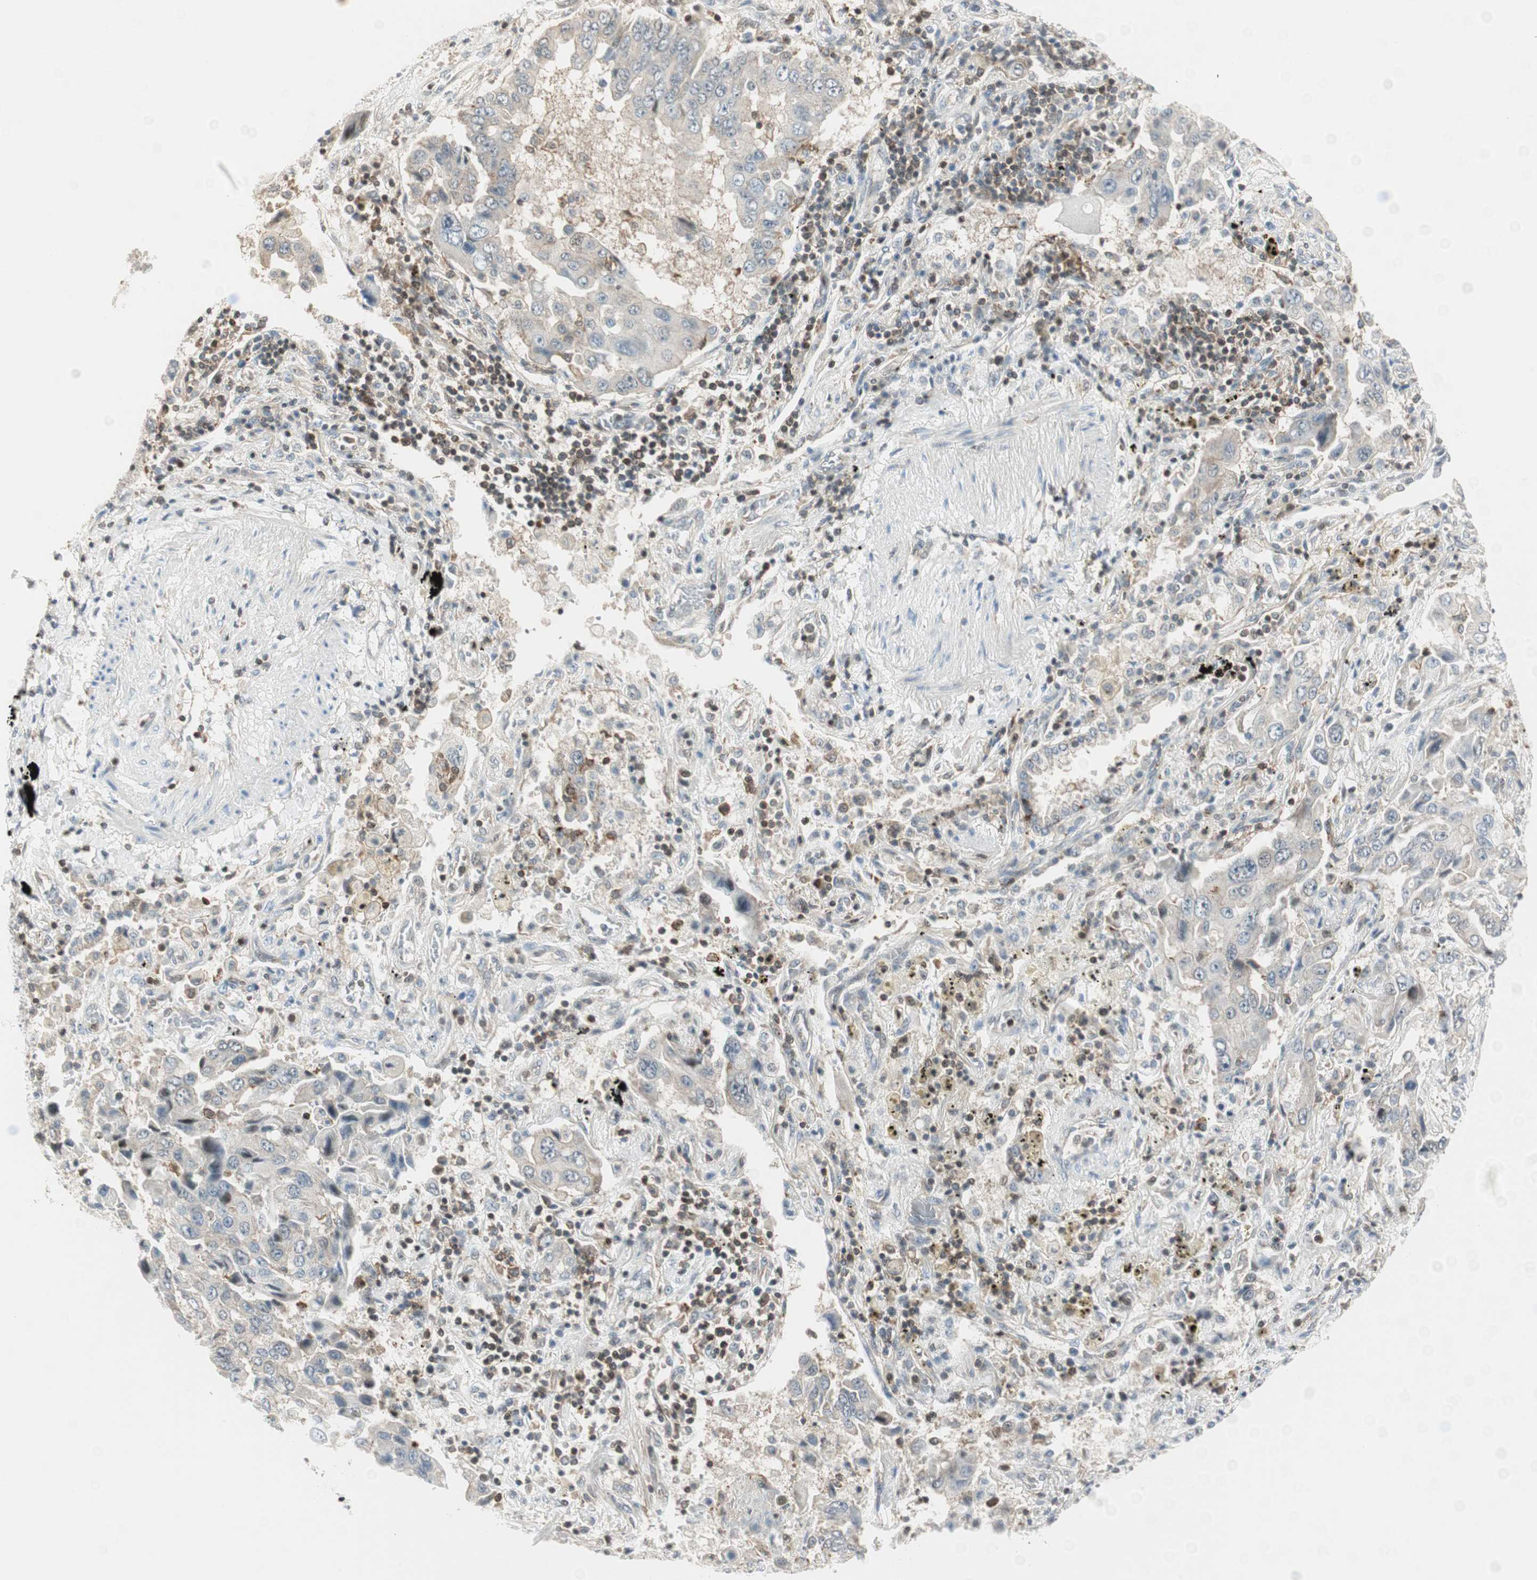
{"staining": {"intensity": "weak", "quantity": ">75%", "location": "cytoplasmic/membranous"}, "tissue": "lung cancer", "cell_type": "Tumor cells", "image_type": "cancer", "snomed": [{"axis": "morphology", "description": "Adenocarcinoma, NOS"}, {"axis": "topography", "description": "Lung"}], "caption": "A low amount of weak cytoplasmic/membranous staining is present in about >75% of tumor cells in lung adenocarcinoma tissue. Nuclei are stained in blue.", "gene": "PPP1CA", "patient": {"sex": "female", "age": 65}}